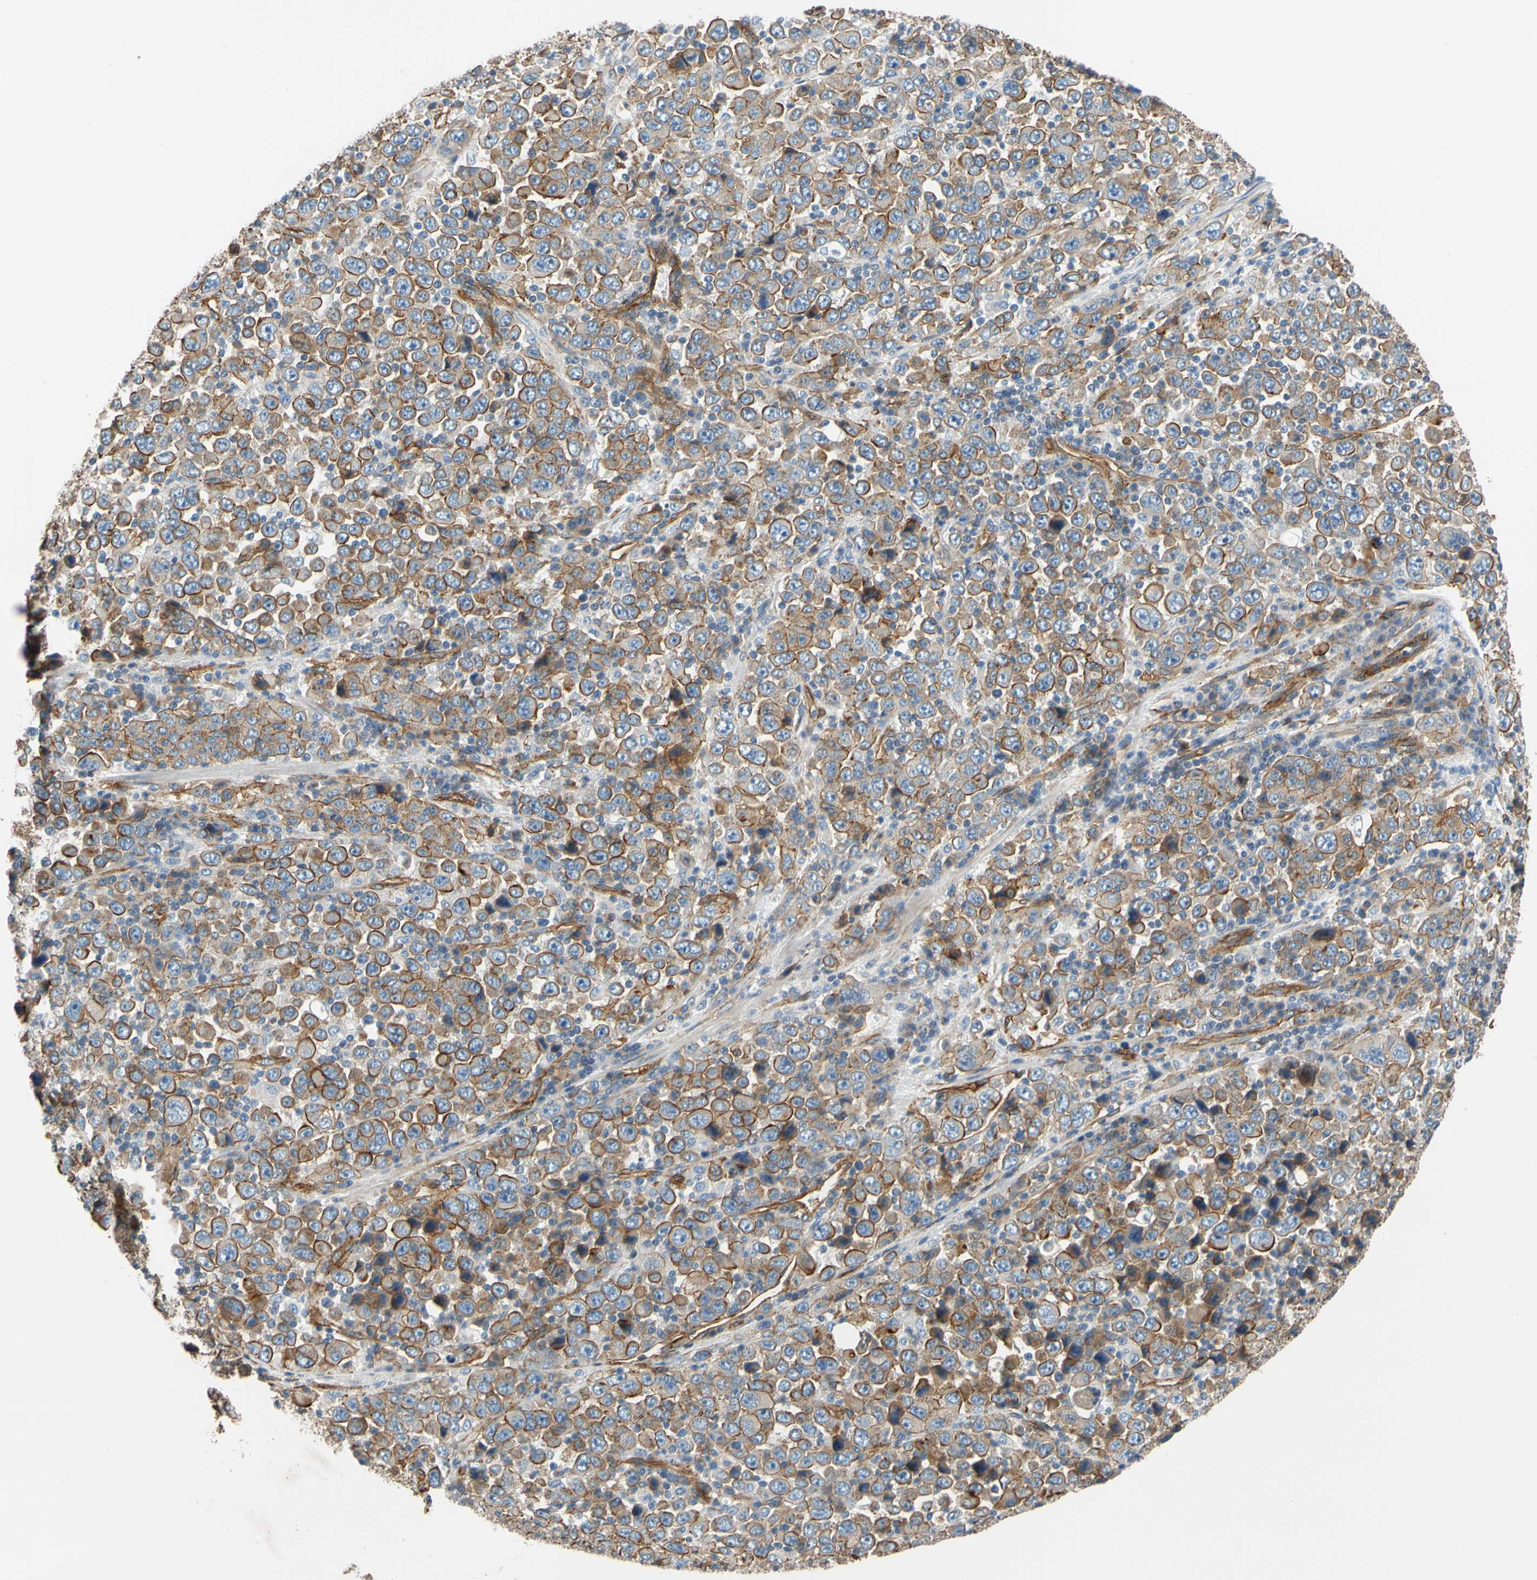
{"staining": {"intensity": "moderate", "quantity": "25%-75%", "location": "cytoplasmic/membranous"}, "tissue": "stomach cancer", "cell_type": "Tumor cells", "image_type": "cancer", "snomed": [{"axis": "morphology", "description": "Normal tissue, NOS"}, {"axis": "morphology", "description": "Adenocarcinoma, NOS"}, {"axis": "topography", "description": "Stomach, upper"}, {"axis": "topography", "description": "Stomach"}], "caption": "Adenocarcinoma (stomach) stained with immunohistochemistry (IHC) shows moderate cytoplasmic/membranous staining in about 25%-75% of tumor cells.", "gene": "SPTAN1", "patient": {"sex": "male", "age": 59}}